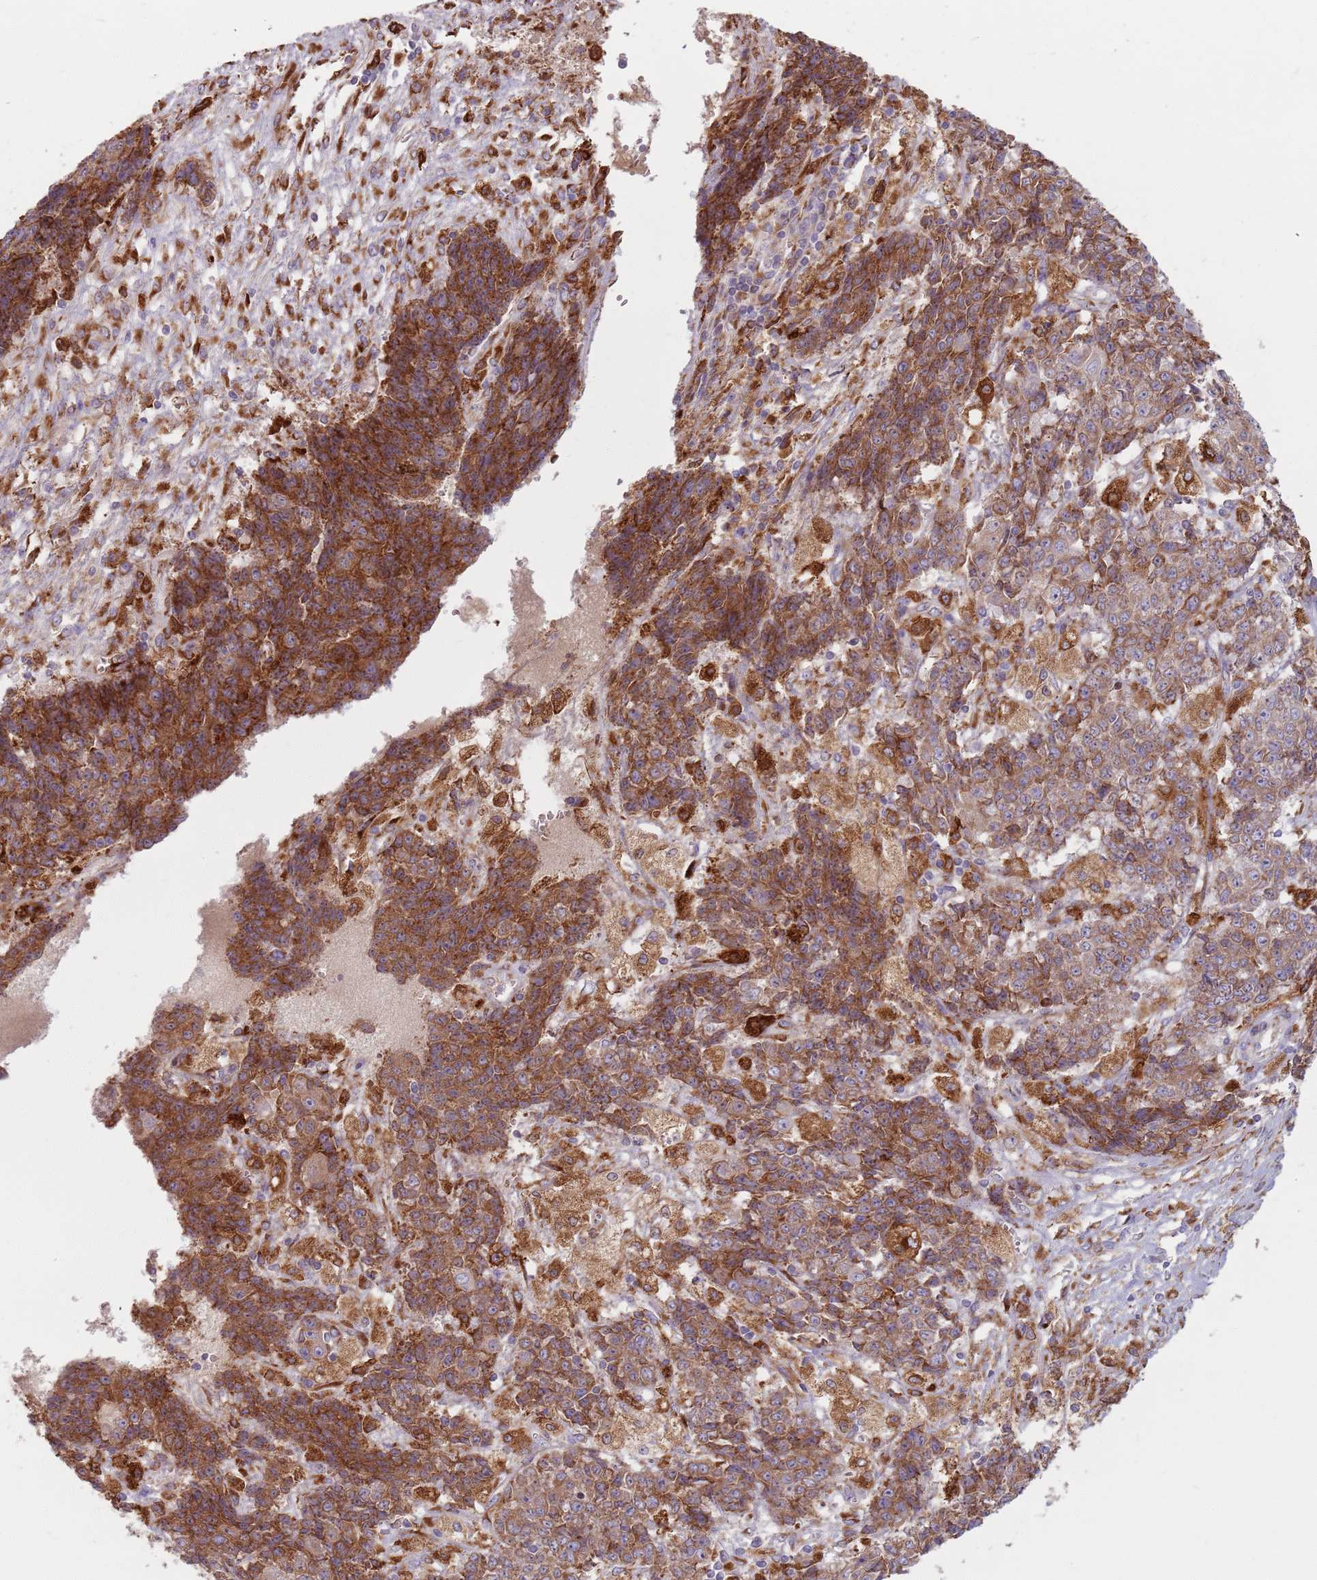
{"staining": {"intensity": "strong", "quantity": "25%-75%", "location": "cytoplasmic/membranous"}, "tissue": "ovarian cancer", "cell_type": "Tumor cells", "image_type": "cancer", "snomed": [{"axis": "morphology", "description": "Carcinoma, endometroid"}, {"axis": "topography", "description": "Ovary"}], "caption": "Endometroid carcinoma (ovarian) tissue displays strong cytoplasmic/membranous positivity in about 25%-75% of tumor cells, visualized by immunohistochemistry.", "gene": "COLGALT1", "patient": {"sex": "female", "age": 42}}